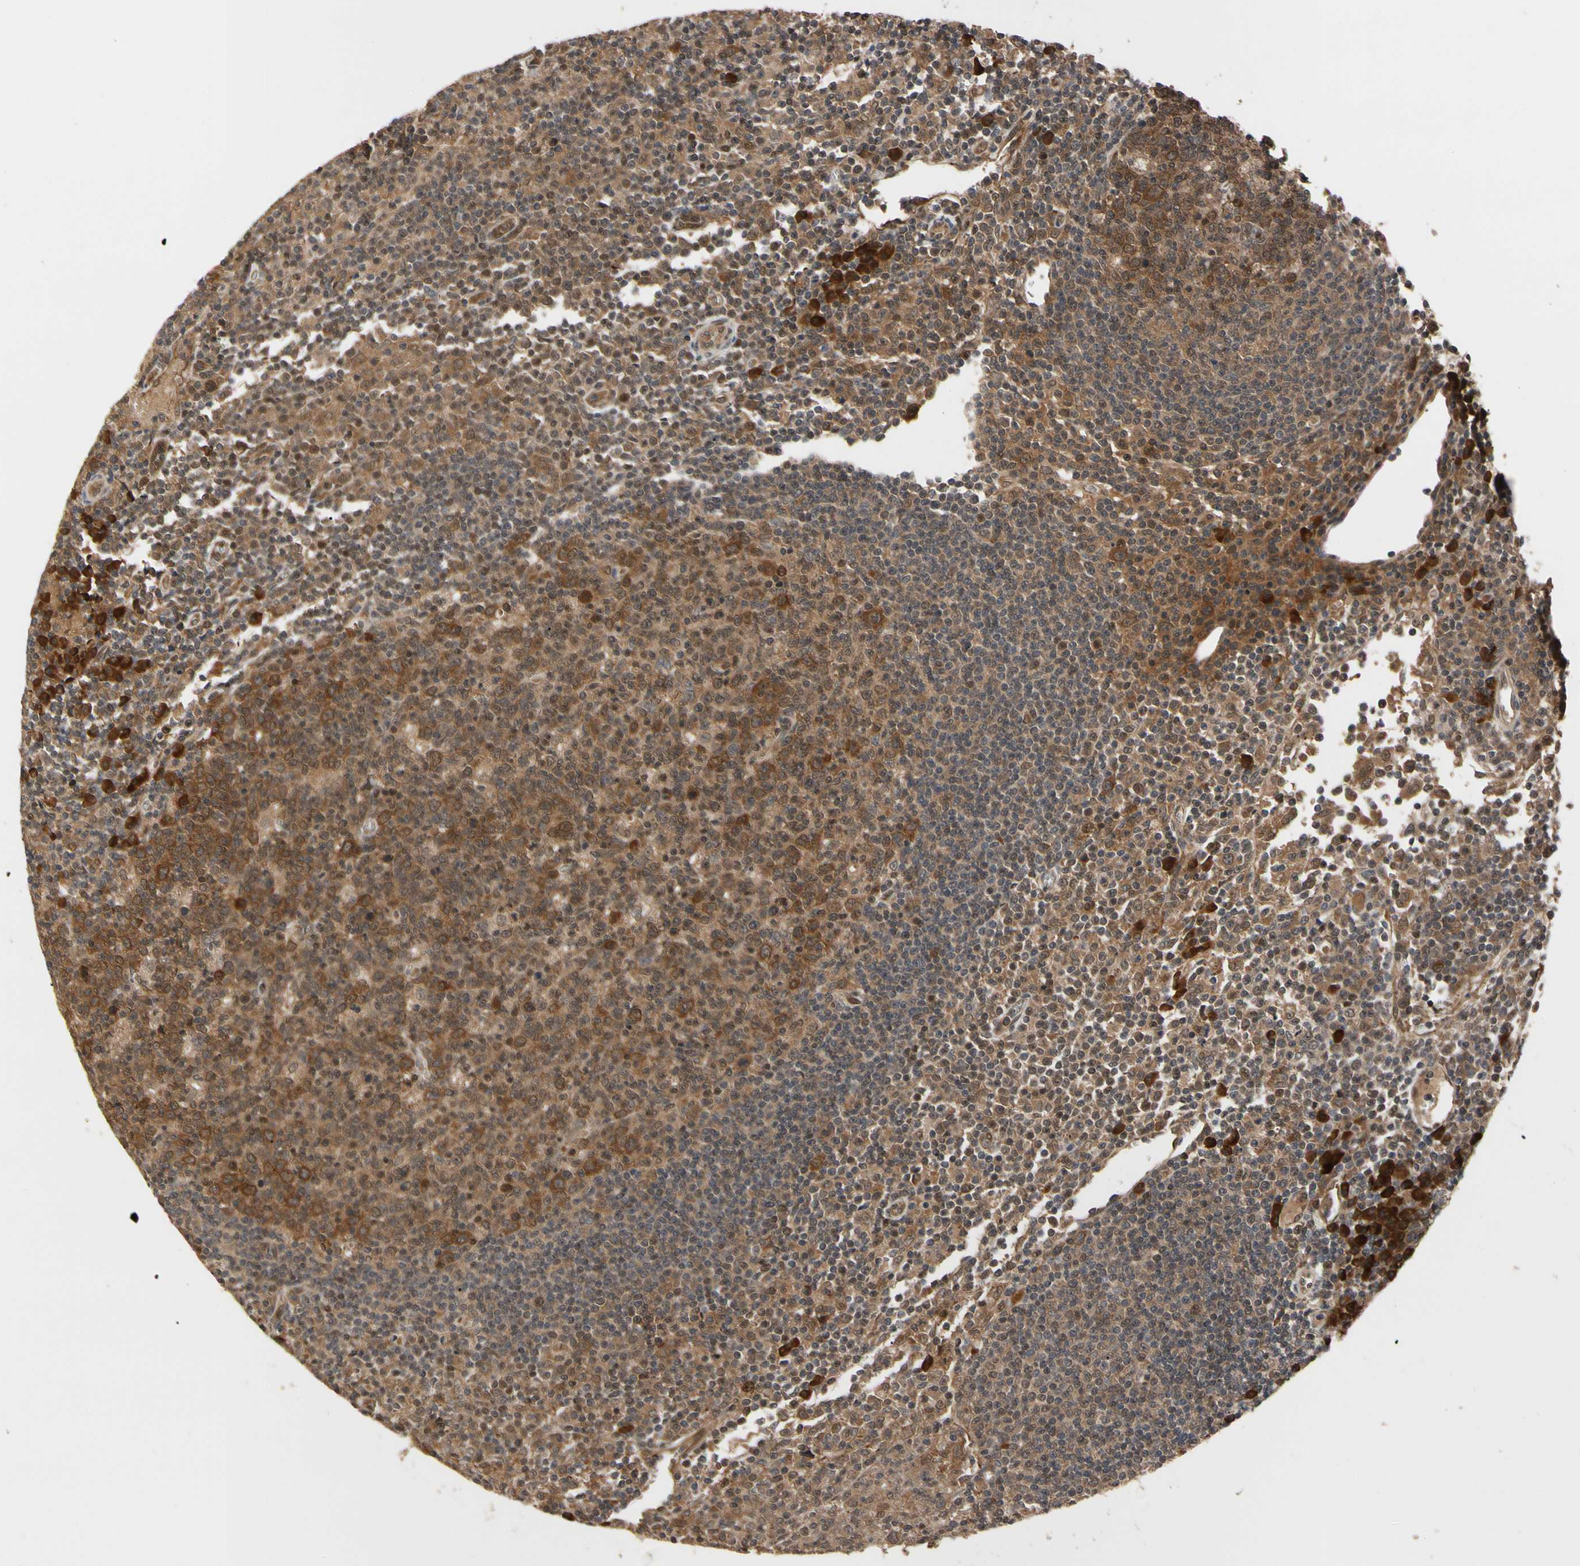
{"staining": {"intensity": "strong", "quantity": ">75%", "location": "cytoplasmic/membranous"}, "tissue": "lymph node", "cell_type": "Germinal center cells", "image_type": "normal", "snomed": [{"axis": "morphology", "description": "Normal tissue, NOS"}, {"axis": "morphology", "description": "Inflammation, NOS"}, {"axis": "topography", "description": "Lymph node"}], "caption": "Approximately >75% of germinal center cells in unremarkable human lymph node exhibit strong cytoplasmic/membranous protein expression as visualized by brown immunohistochemical staining.", "gene": "CYTIP", "patient": {"sex": "male", "age": 55}}